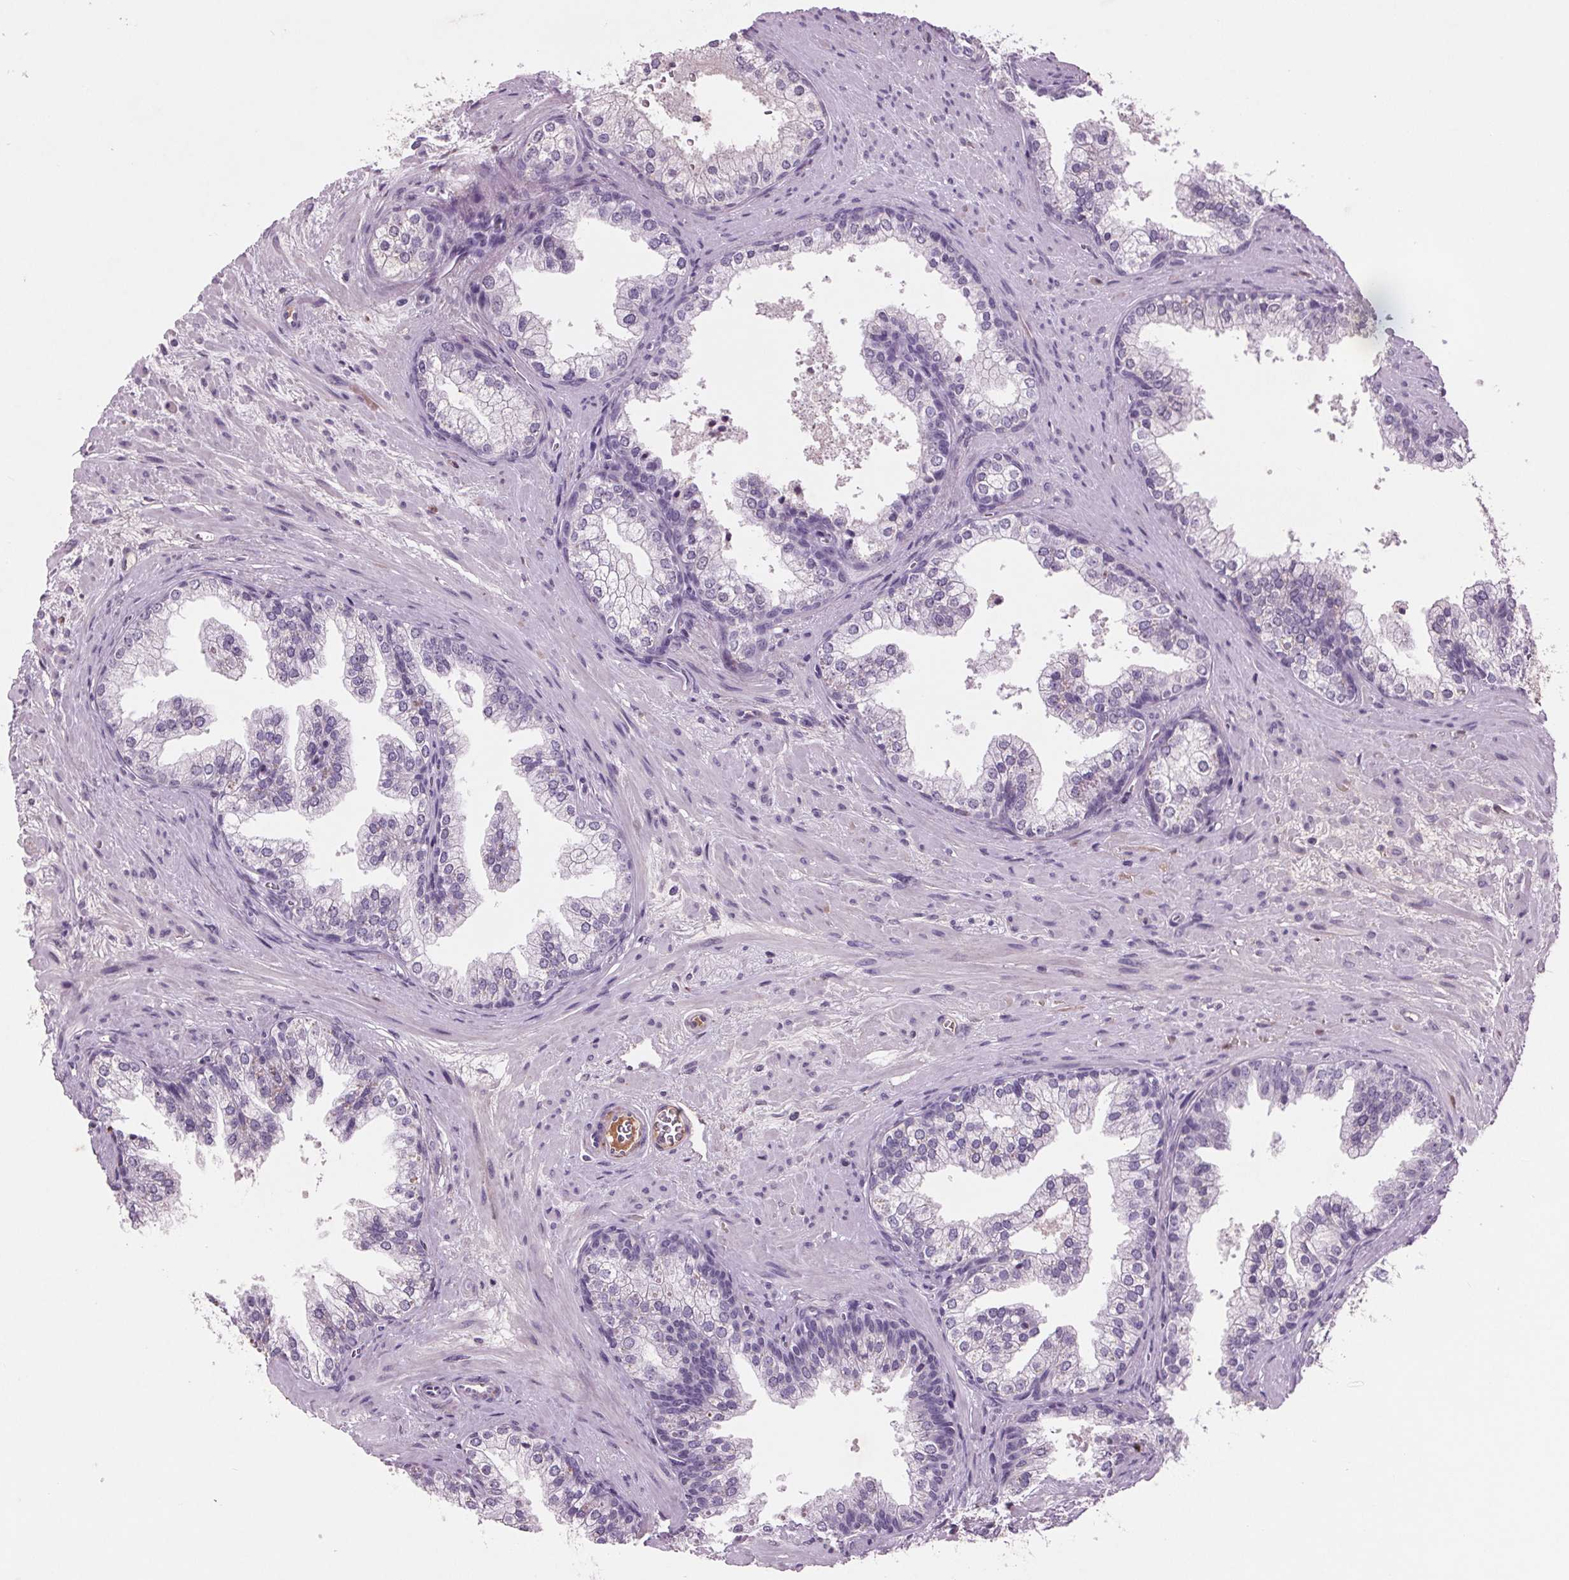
{"staining": {"intensity": "negative", "quantity": "none", "location": "none"}, "tissue": "prostate", "cell_type": "Glandular cells", "image_type": "normal", "snomed": [{"axis": "morphology", "description": "Normal tissue, NOS"}, {"axis": "topography", "description": "Prostate"}], "caption": "This is a image of immunohistochemistry (IHC) staining of benign prostate, which shows no staining in glandular cells. (IHC, brightfield microscopy, high magnification).", "gene": "C6", "patient": {"sex": "male", "age": 79}}